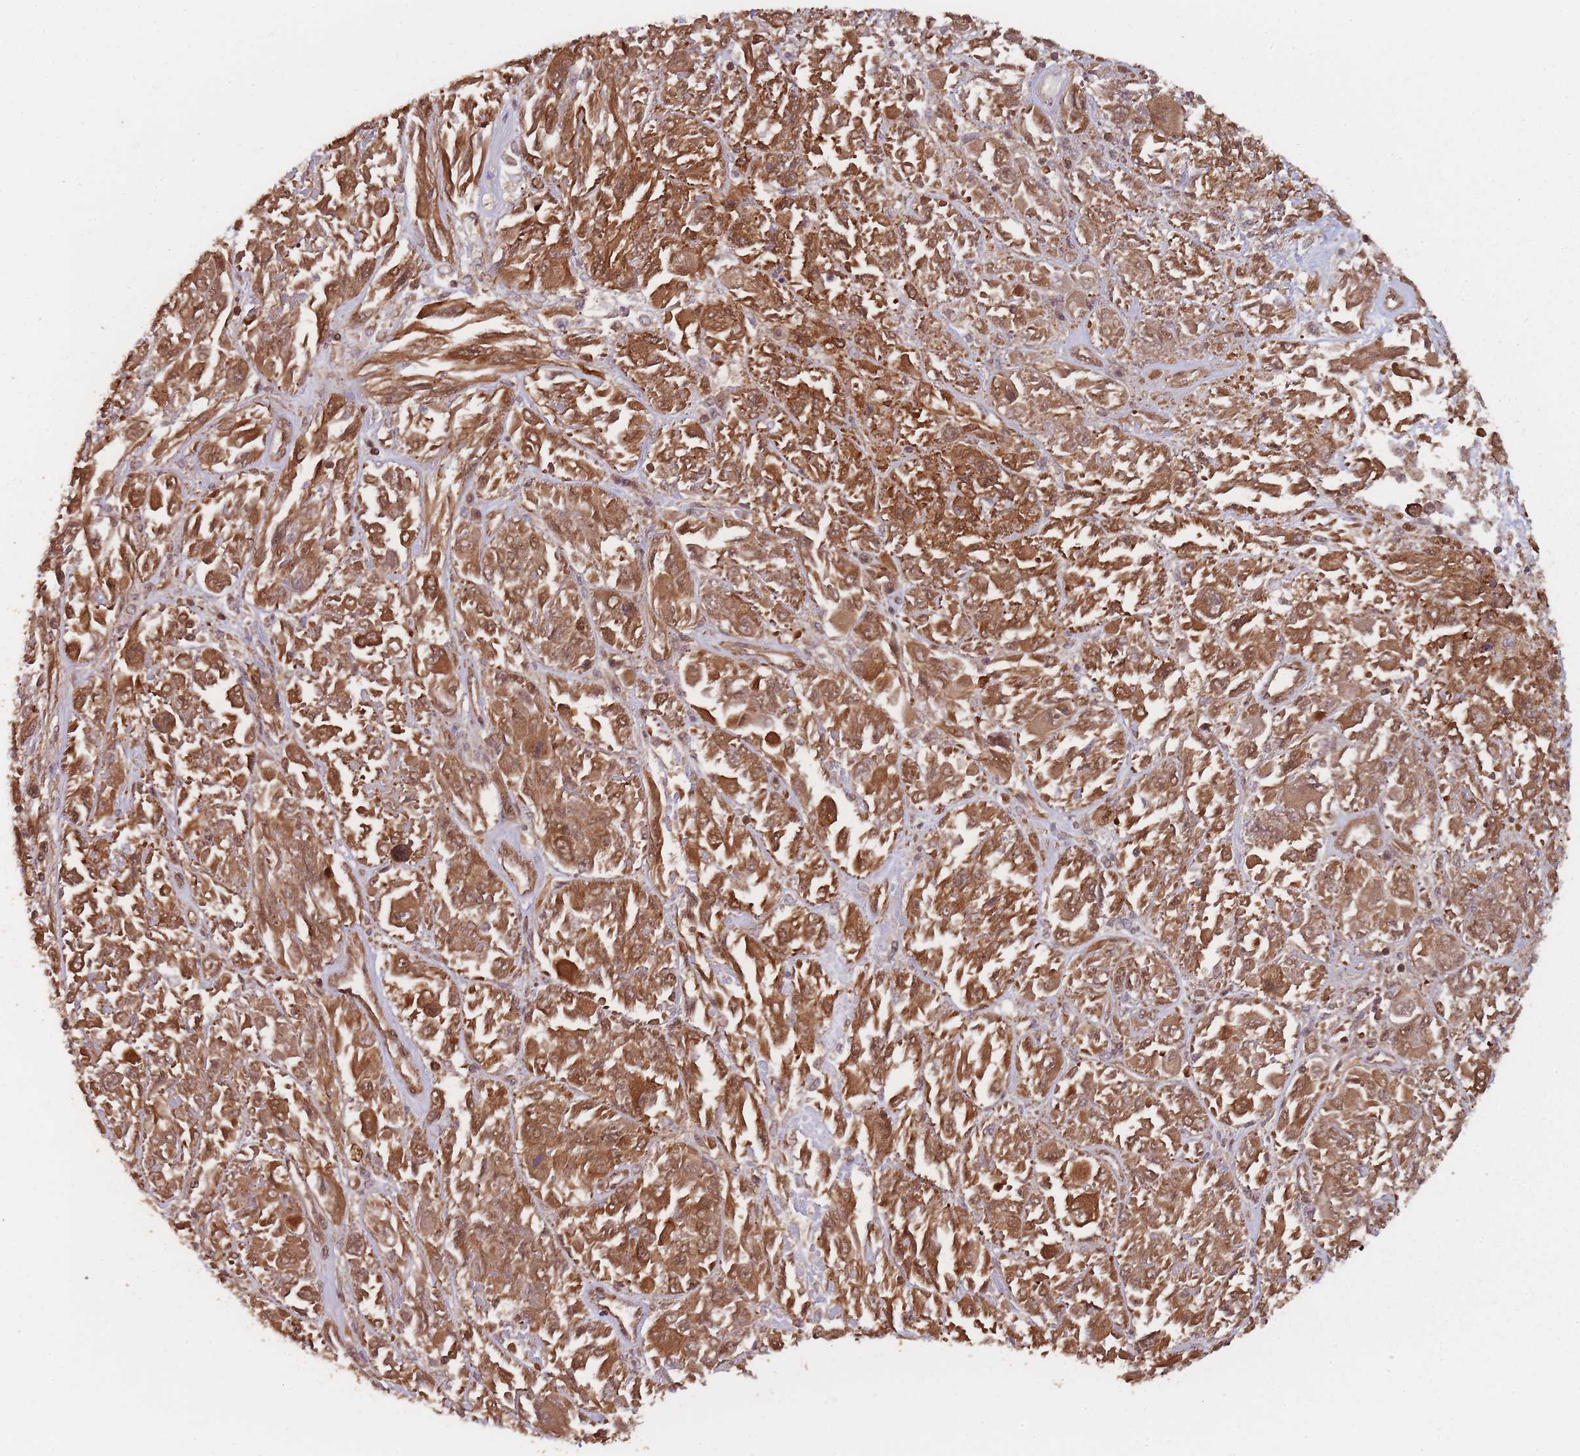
{"staining": {"intensity": "strong", "quantity": ">75%", "location": "cytoplasmic/membranous,nuclear"}, "tissue": "melanoma", "cell_type": "Tumor cells", "image_type": "cancer", "snomed": [{"axis": "morphology", "description": "Malignant melanoma, NOS"}, {"axis": "topography", "description": "Skin"}], "caption": "Immunohistochemistry (IHC) of malignant melanoma reveals high levels of strong cytoplasmic/membranous and nuclear positivity in about >75% of tumor cells.", "gene": "PPP6R3", "patient": {"sex": "female", "age": 91}}